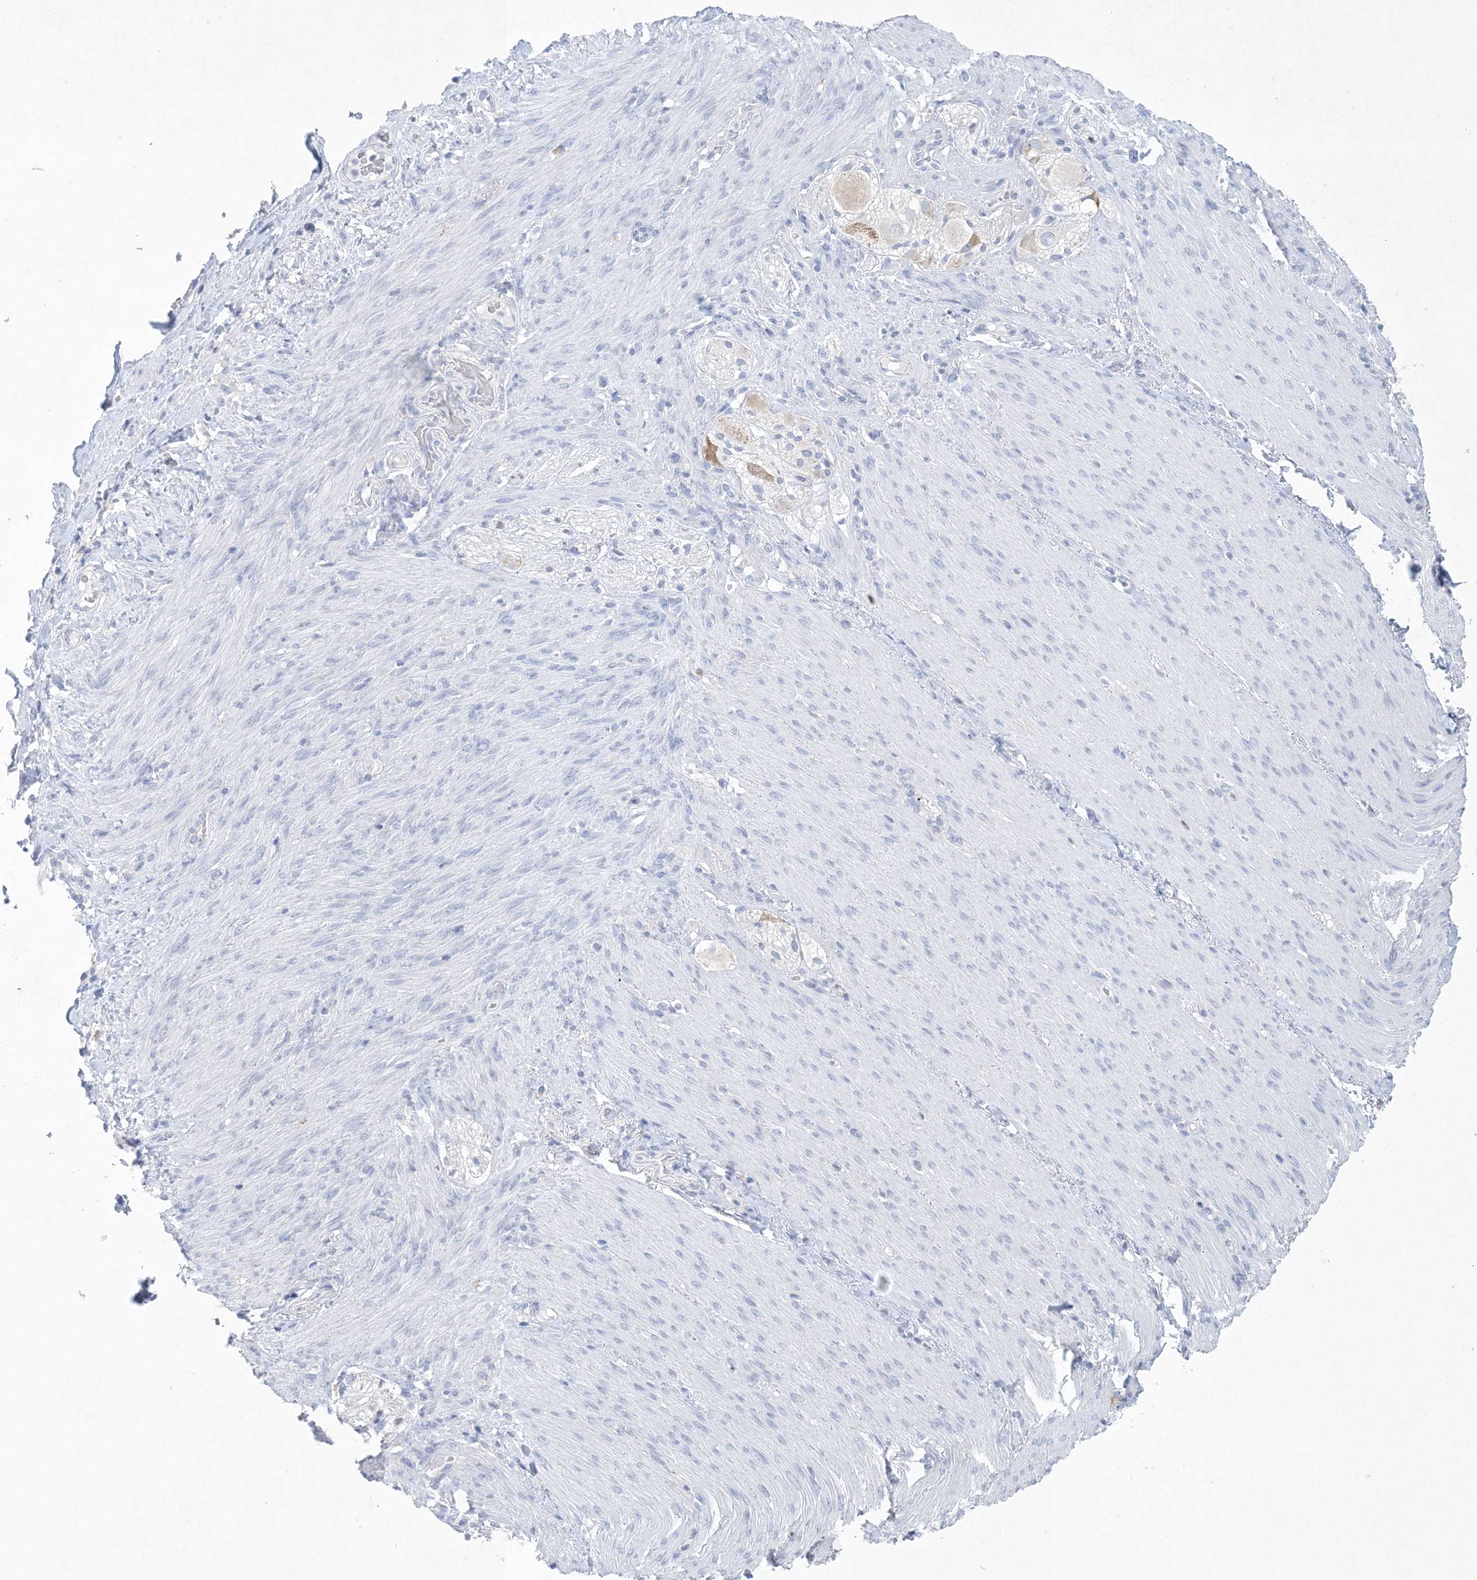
{"staining": {"intensity": "negative", "quantity": "none", "location": "none"}, "tissue": "adipose tissue", "cell_type": "Adipocytes", "image_type": "normal", "snomed": [{"axis": "morphology", "description": "Normal tissue, NOS"}, {"axis": "topography", "description": "Colon"}, {"axis": "topography", "description": "Peripheral nerve tissue"}], "caption": "Immunohistochemical staining of unremarkable human adipose tissue shows no significant expression in adipocytes.", "gene": "GABRG1", "patient": {"sex": "female", "age": 61}}